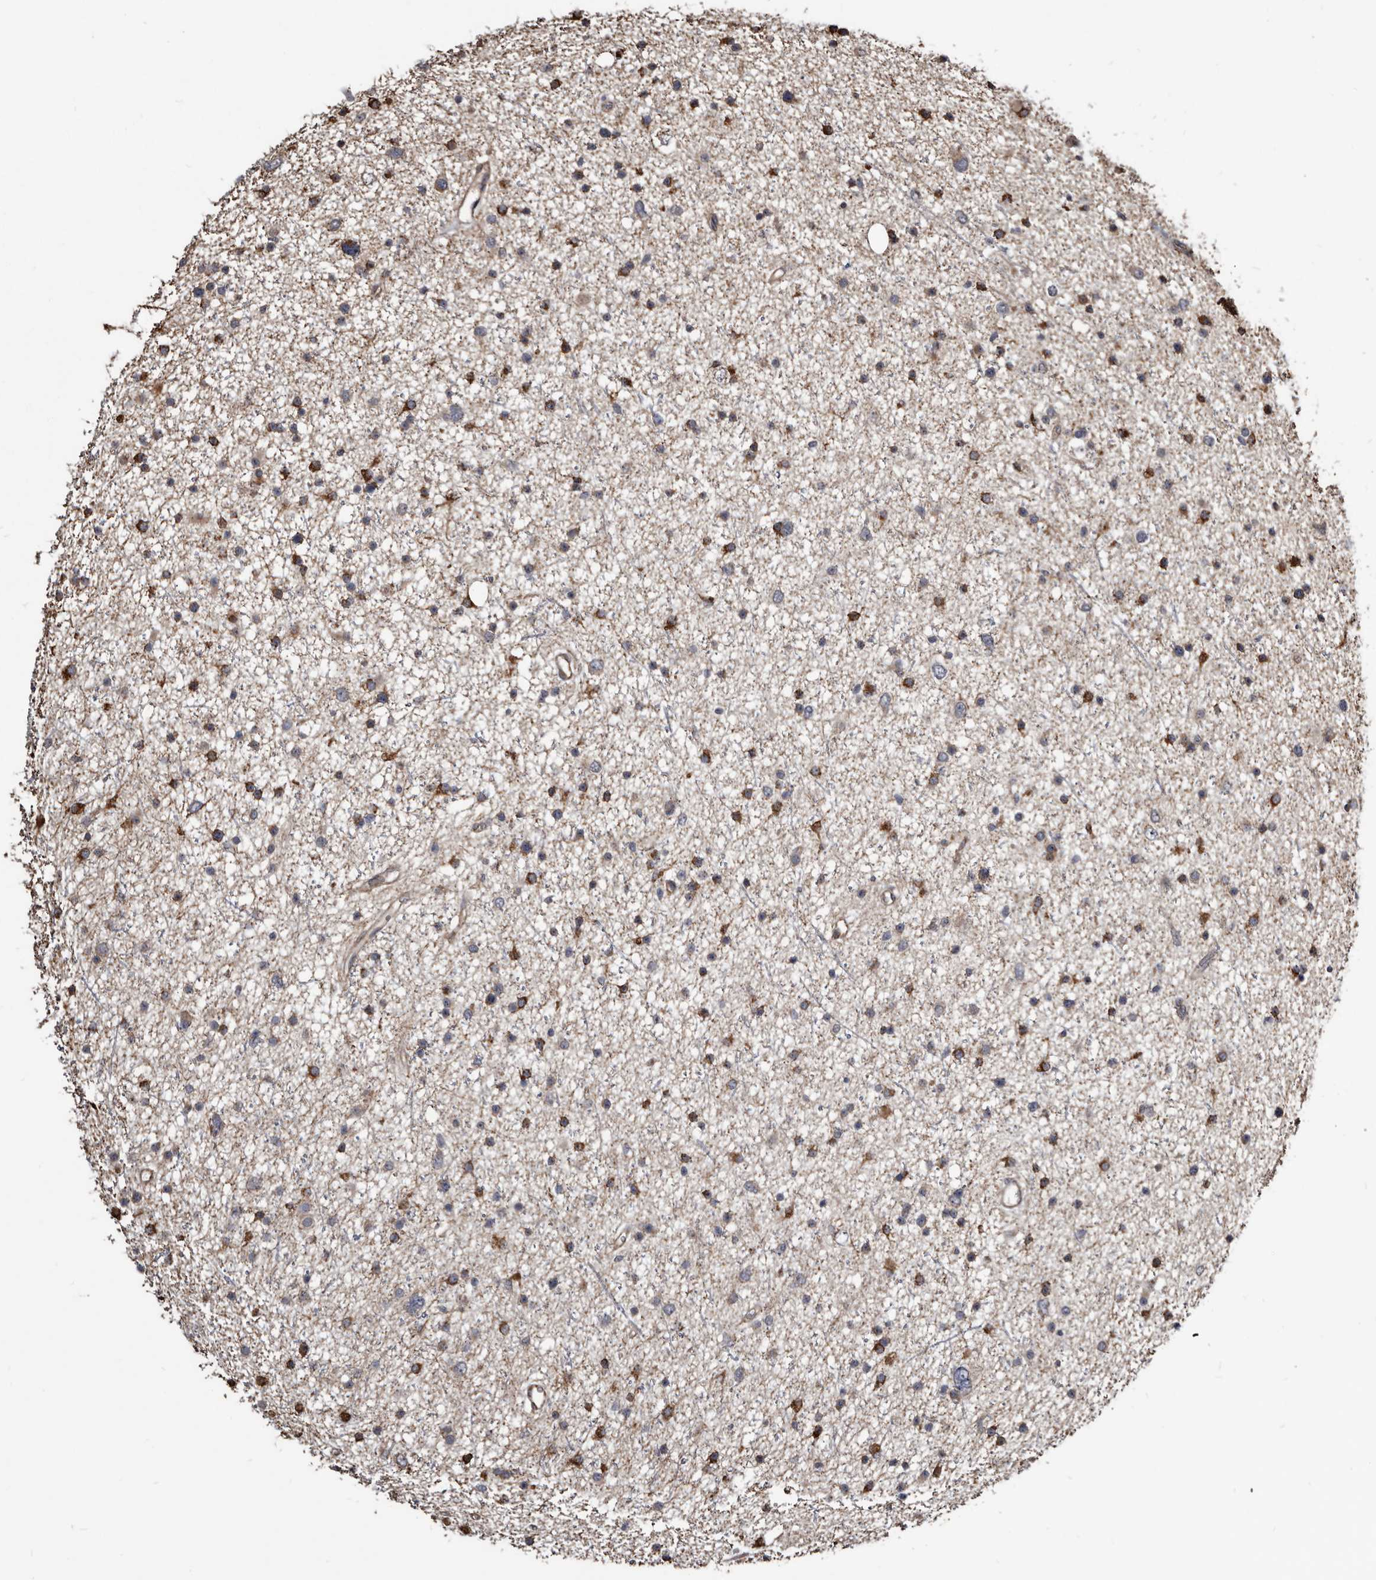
{"staining": {"intensity": "moderate", "quantity": "25%-75%", "location": "cytoplasmic/membranous"}, "tissue": "glioma", "cell_type": "Tumor cells", "image_type": "cancer", "snomed": [{"axis": "morphology", "description": "Glioma, malignant, Low grade"}, {"axis": "topography", "description": "Cerebral cortex"}], "caption": "A histopathology image of human glioma stained for a protein exhibits moderate cytoplasmic/membranous brown staining in tumor cells.", "gene": "CTSA", "patient": {"sex": "female", "age": 39}}